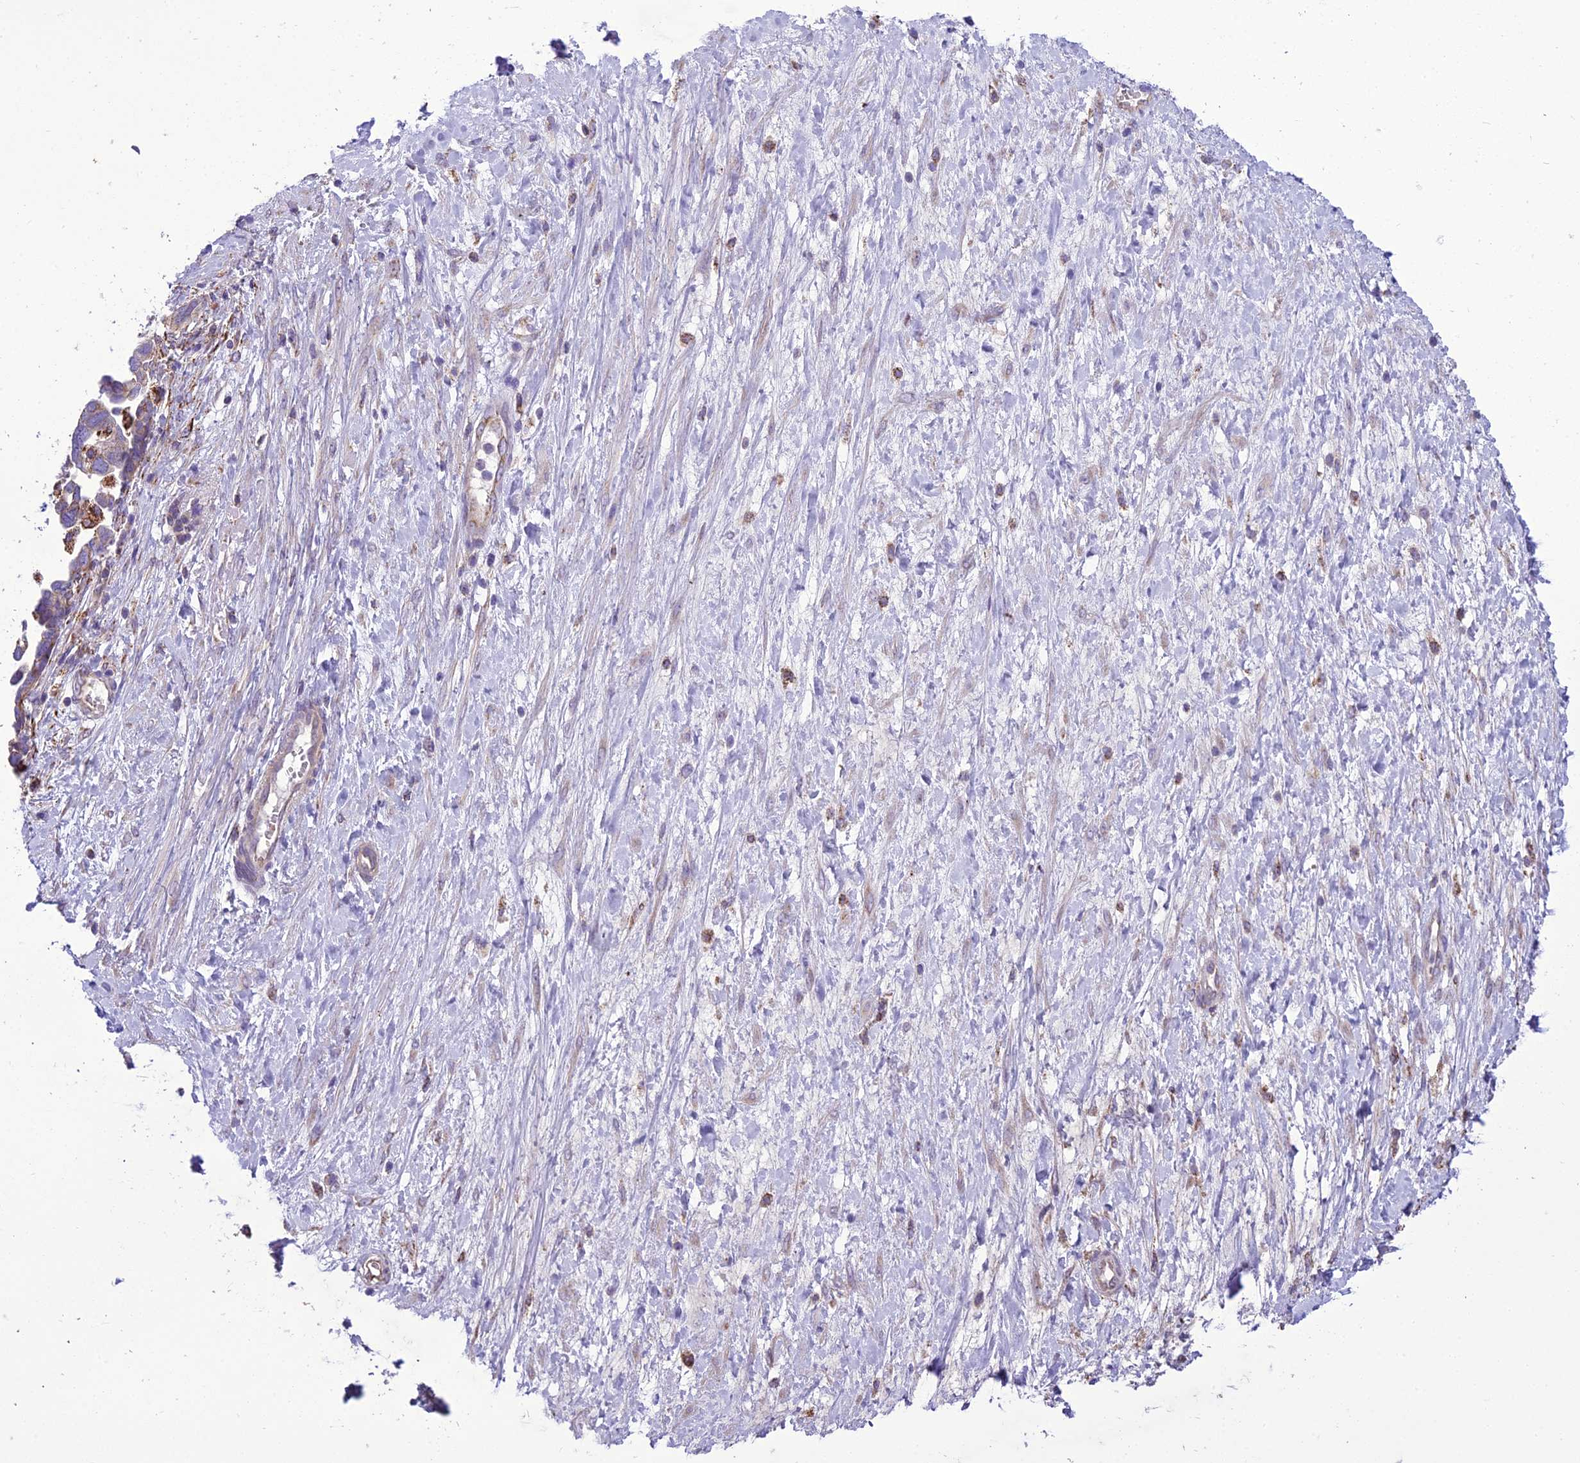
{"staining": {"intensity": "weak", "quantity": ">75%", "location": "cytoplasmic/membranous"}, "tissue": "ovarian cancer", "cell_type": "Tumor cells", "image_type": "cancer", "snomed": [{"axis": "morphology", "description": "Cystadenocarcinoma, serous, NOS"}, {"axis": "topography", "description": "Ovary"}], "caption": "A high-resolution photomicrograph shows IHC staining of ovarian cancer (serous cystadenocarcinoma), which demonstrates weak cytoplasmic/membranous positivity in approximately >75% of tumor cells. The staining was performed using DAB (3,3'-diaminobenzidine) to visualize the protein expression in brown, while the nuclei were stained in blue with hematoxylin (Magnification: 20x).", "gene": "TBC1D24", "patient": {"sex": "female", "age": 54}}